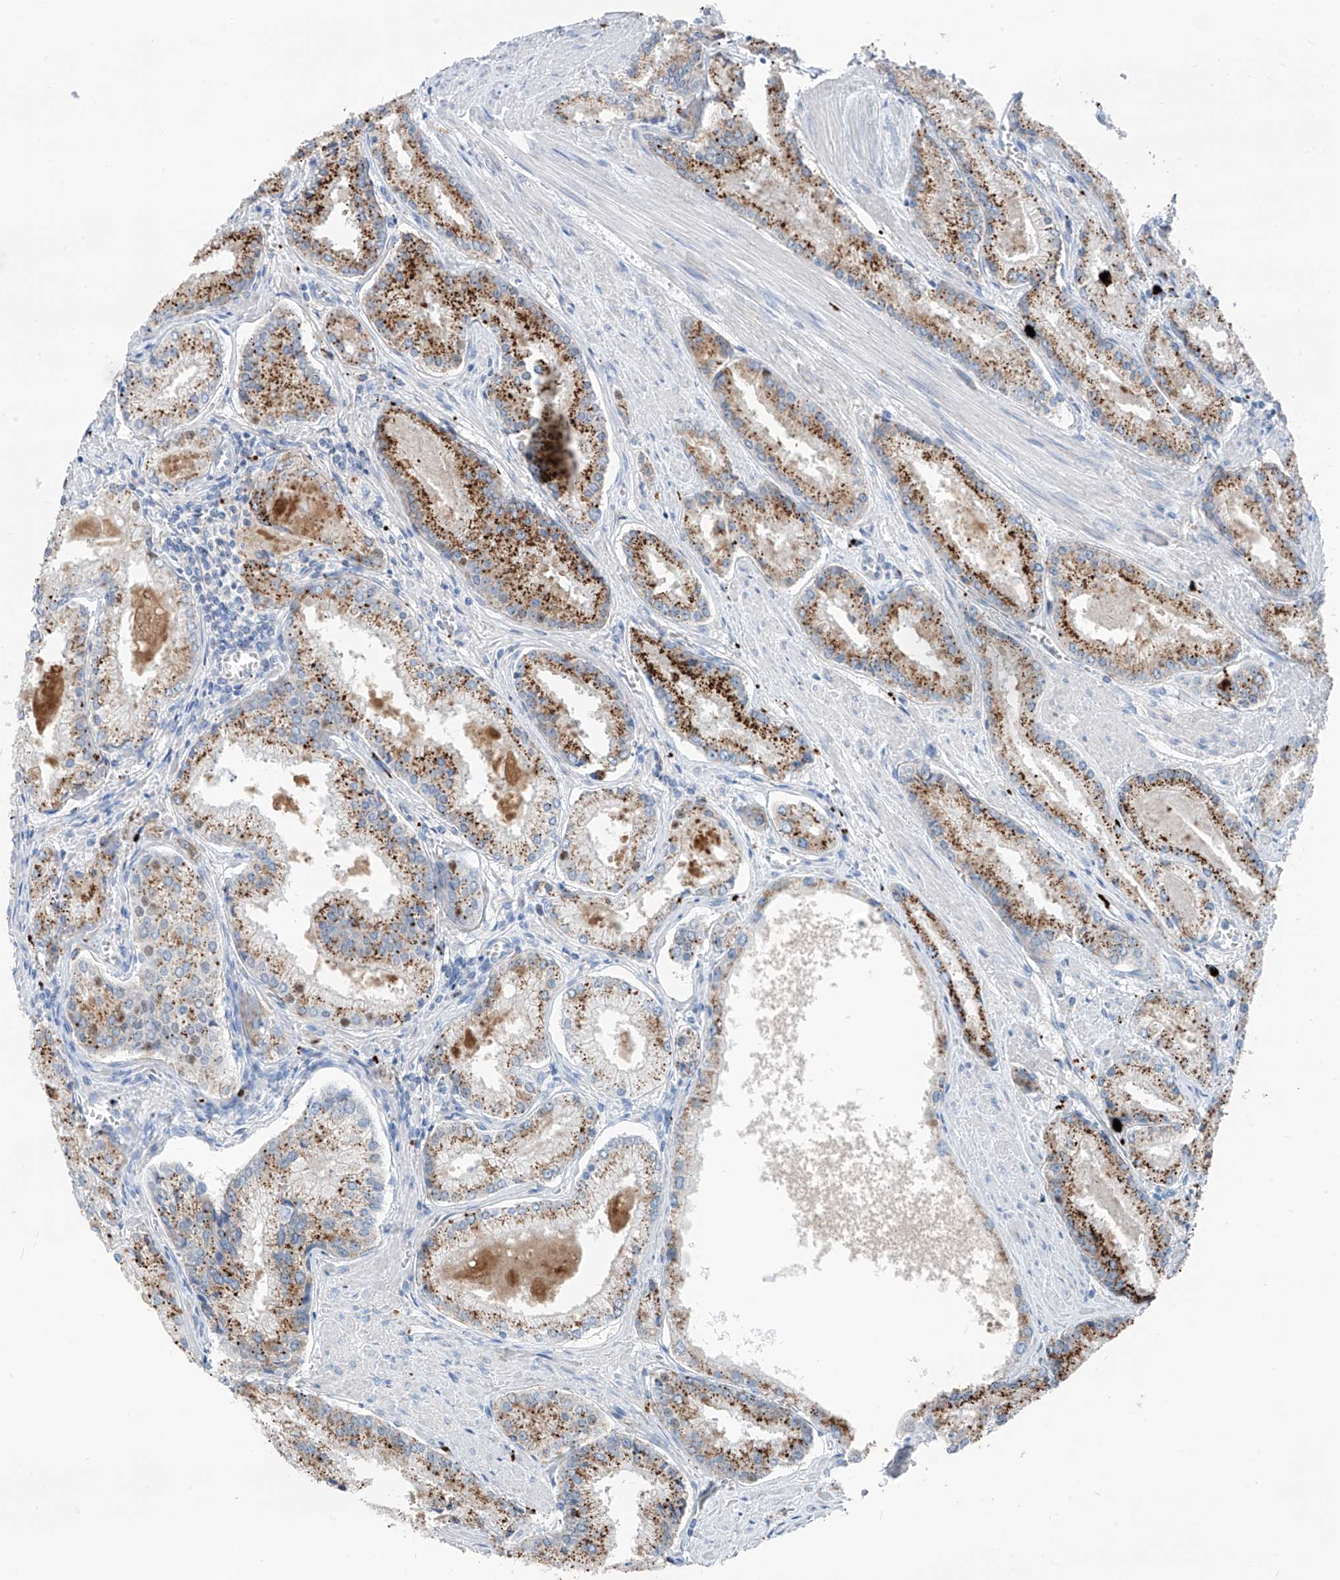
{"staining": {"intensity": "strong", "quantity": ">75%", "location": "cytoplasmic/membranous"}, "tissue": "prostate cancer", "cell_type": "Tumor cells", "image_type": "cancer", "snomed": [{"axis": "morphology", "description": "Adenocarcinoma, Low grade"}, {"axis": "topography", "description": "Prostate"}], "caption": "Prostate cancer (low-grade adenocarcinoma) stained with DAB (3,3'-diaminobenzidine) immunohistochemistry demonstrates high levels of strong cytoplasmic/membranous positivity in approximately >75% of tumor cells. (brown staining indicates protein expression, while blue staining denotes nuclei).", "gene": "GPR137C", "patient": {"sex": "male", "age": 54}}